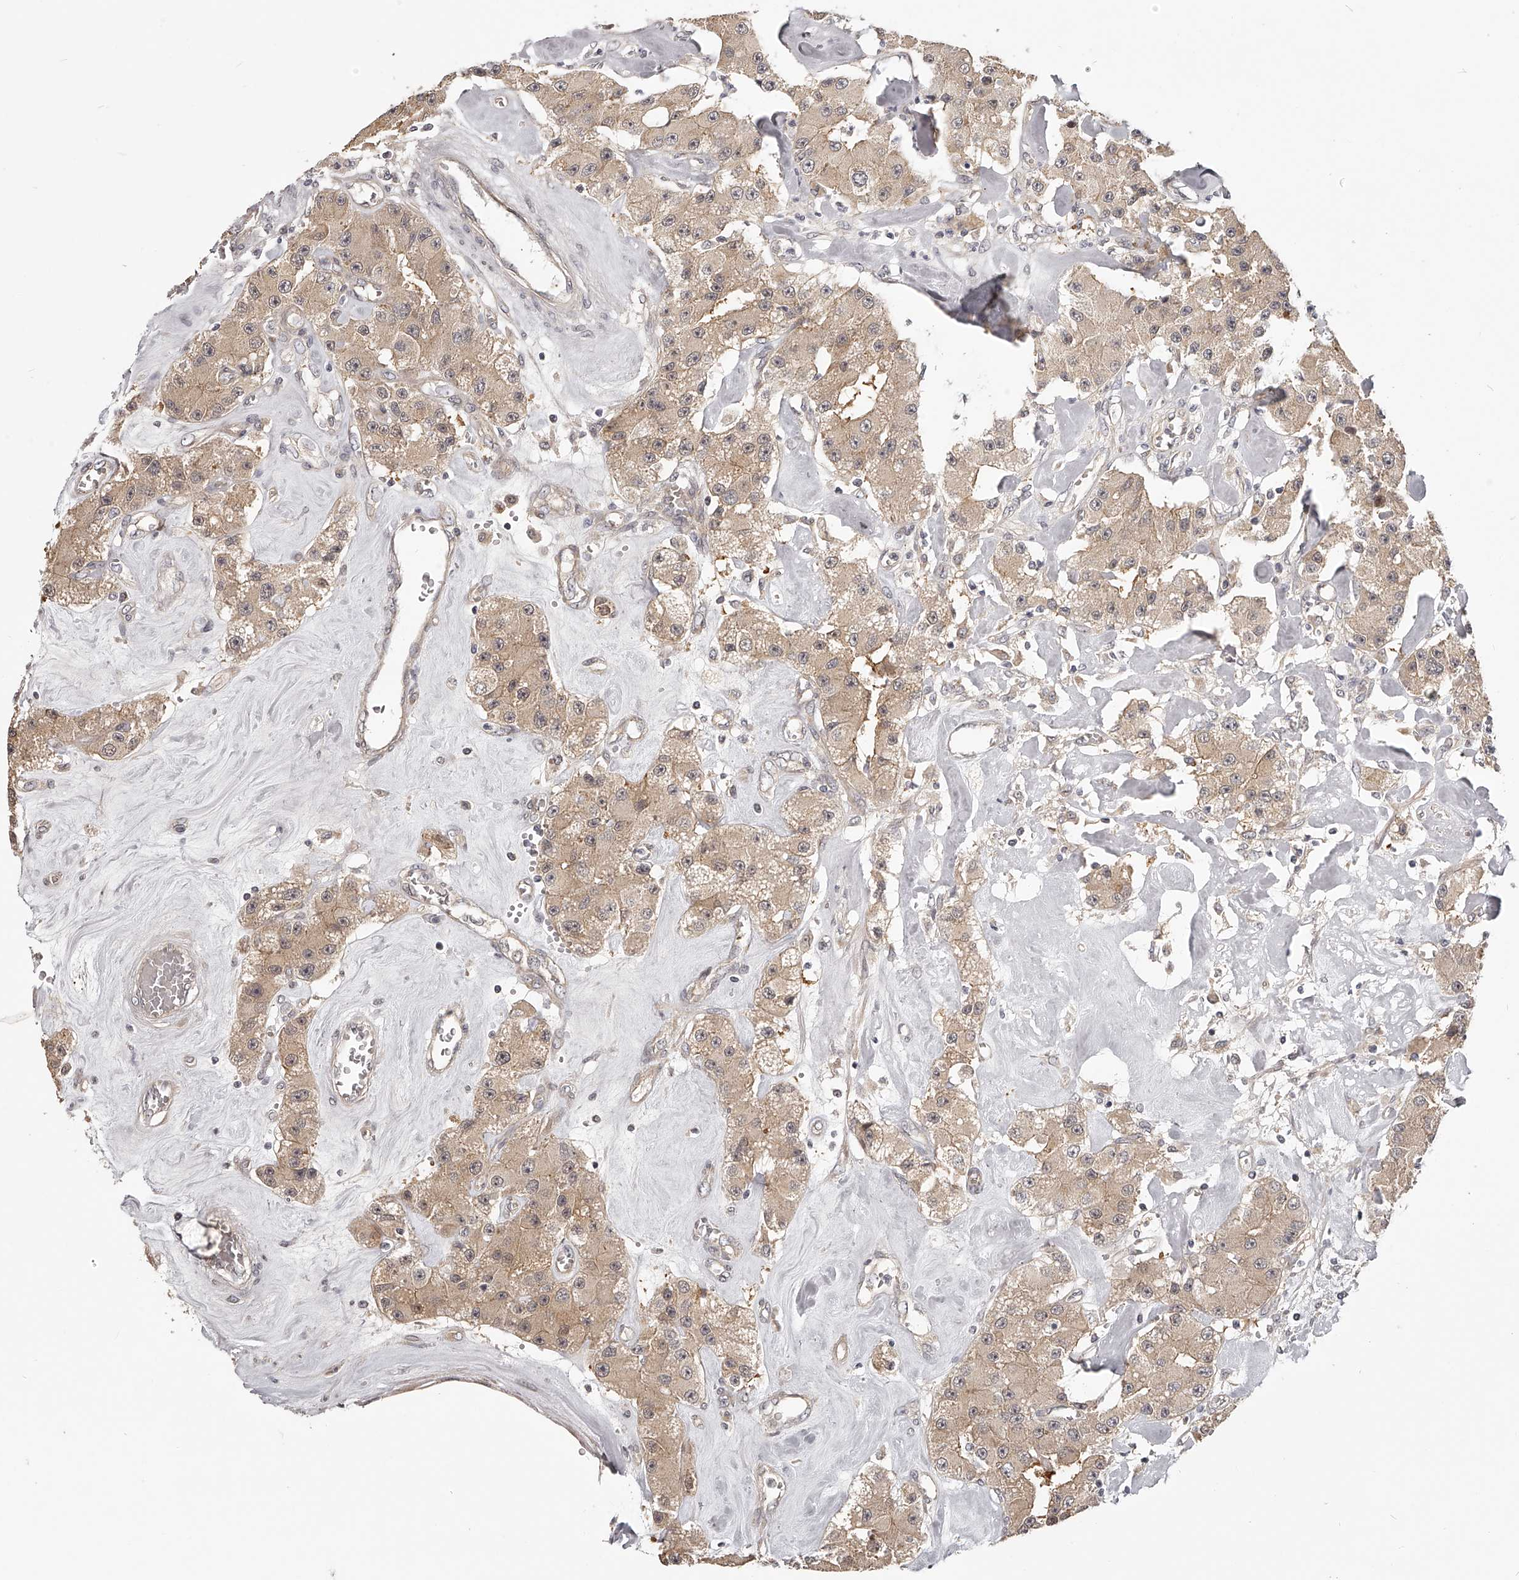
{"staining": {"intensity": "moderate", "quantity": ">75%", "location": "cytoplasmic/membranous"}, "tissue": "carcinoid", "cell_type": "Tumor cells", "image_type": "cancer", "snomed": [{"axis": "morphology", "description": "Carcinoid, malignant, NOS"}, {"axis": "topography", "description": "Pancreas"}], "caption": "Carcinoid (malignant) stained for a protein shows moderate cytoplasmic/membranous positivity in tumor cells.", "gene": "ZNF582", "patient": {"sex": "male", "age": 41}}